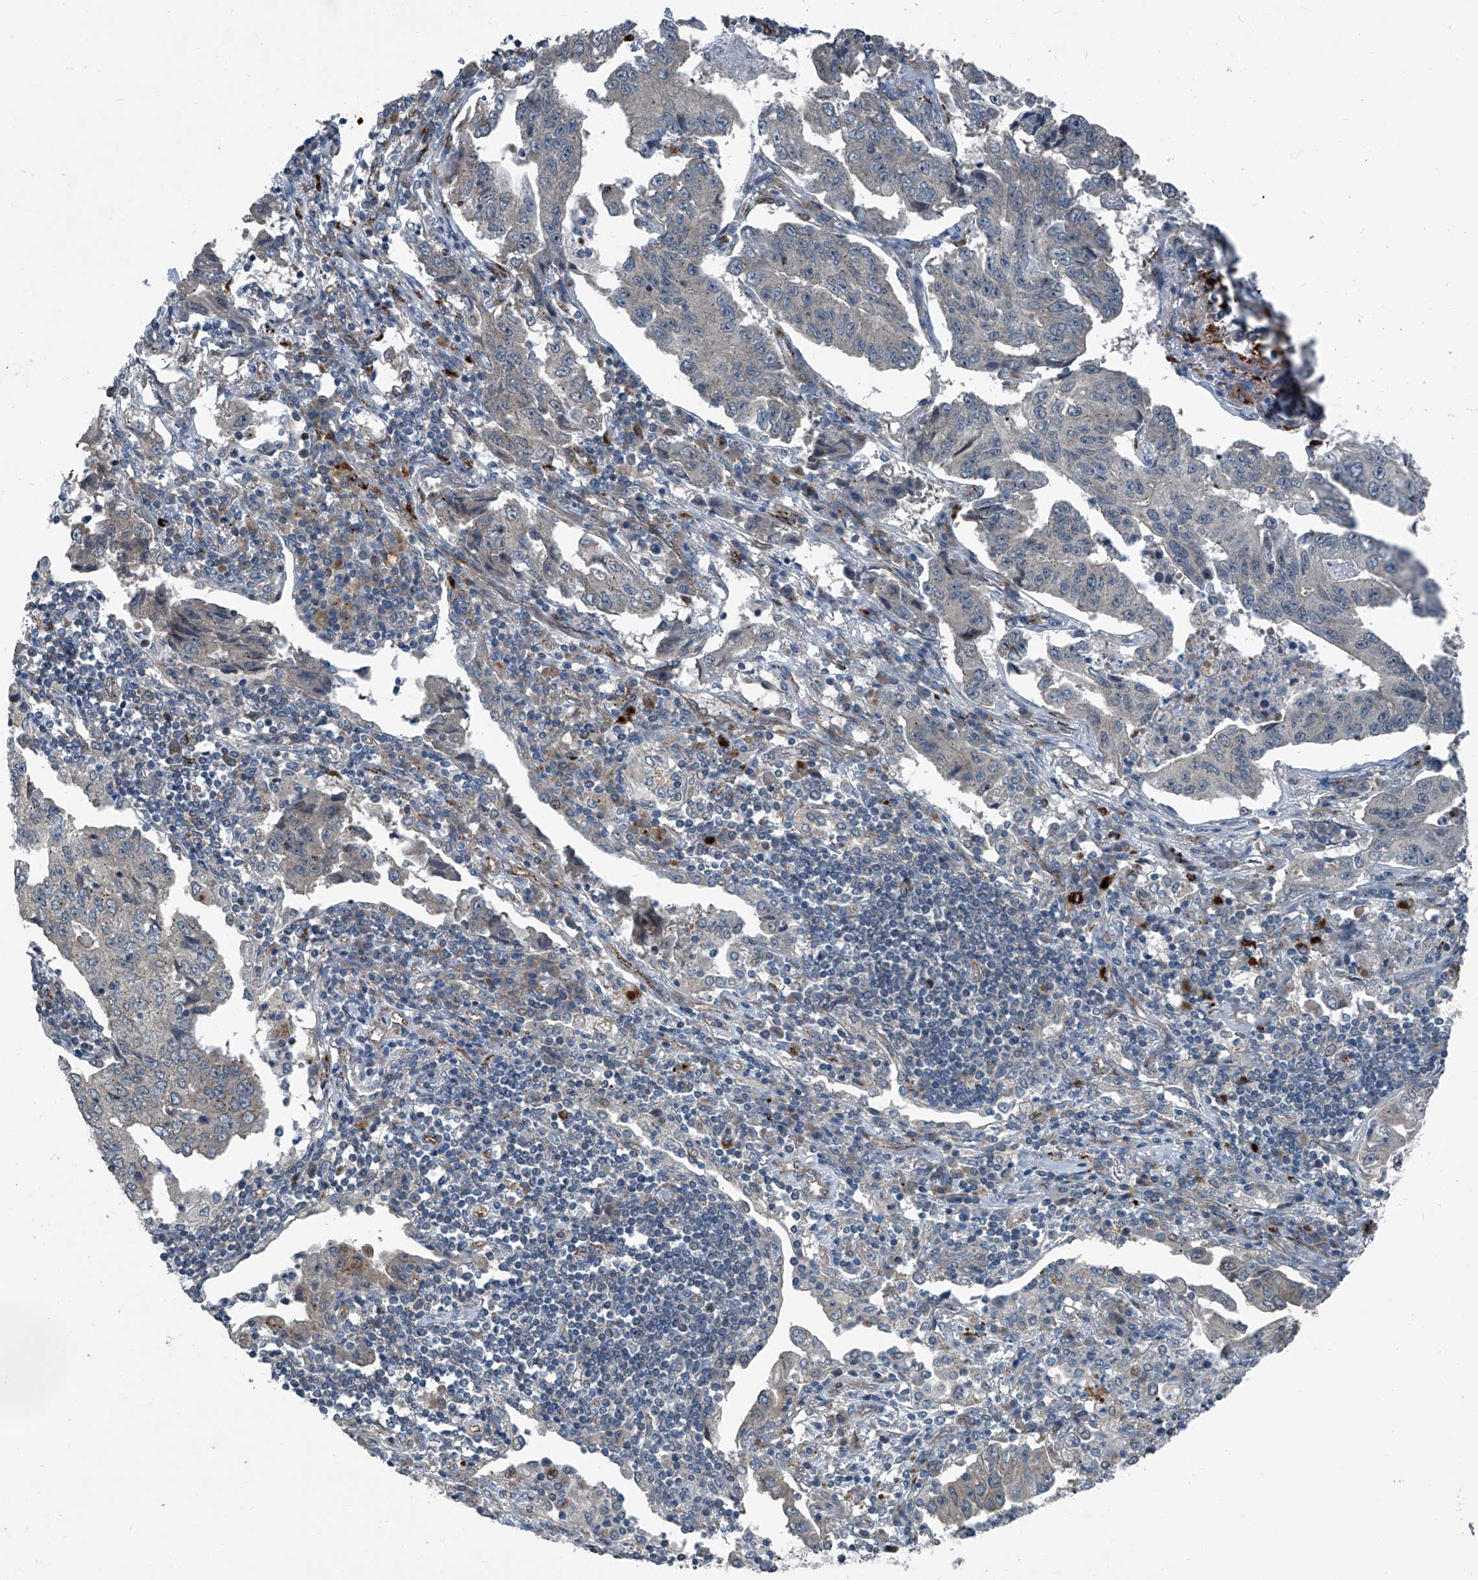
{"staining": {"intensity": "moderate", "quantity": ">75%", "location": "cytoplasmic/membranous"}, "tissue": "lung cancer", "cell_type": "Tumor cells", "image_type": "cancer", "snomed": [{"axis": "morphology", "description": "Adenocarcinoma, NOS"}, {"axis": "topography", "description": "Lung"}], "caption": "Tumor cells demonstrate medium levels of moderate cytoplasmic/membranous staining in approximately >75% of cells in lung cancer (adenocarcinoma).", "gene": "SENP2", "patient": {"sex": "female", "age": 51}}